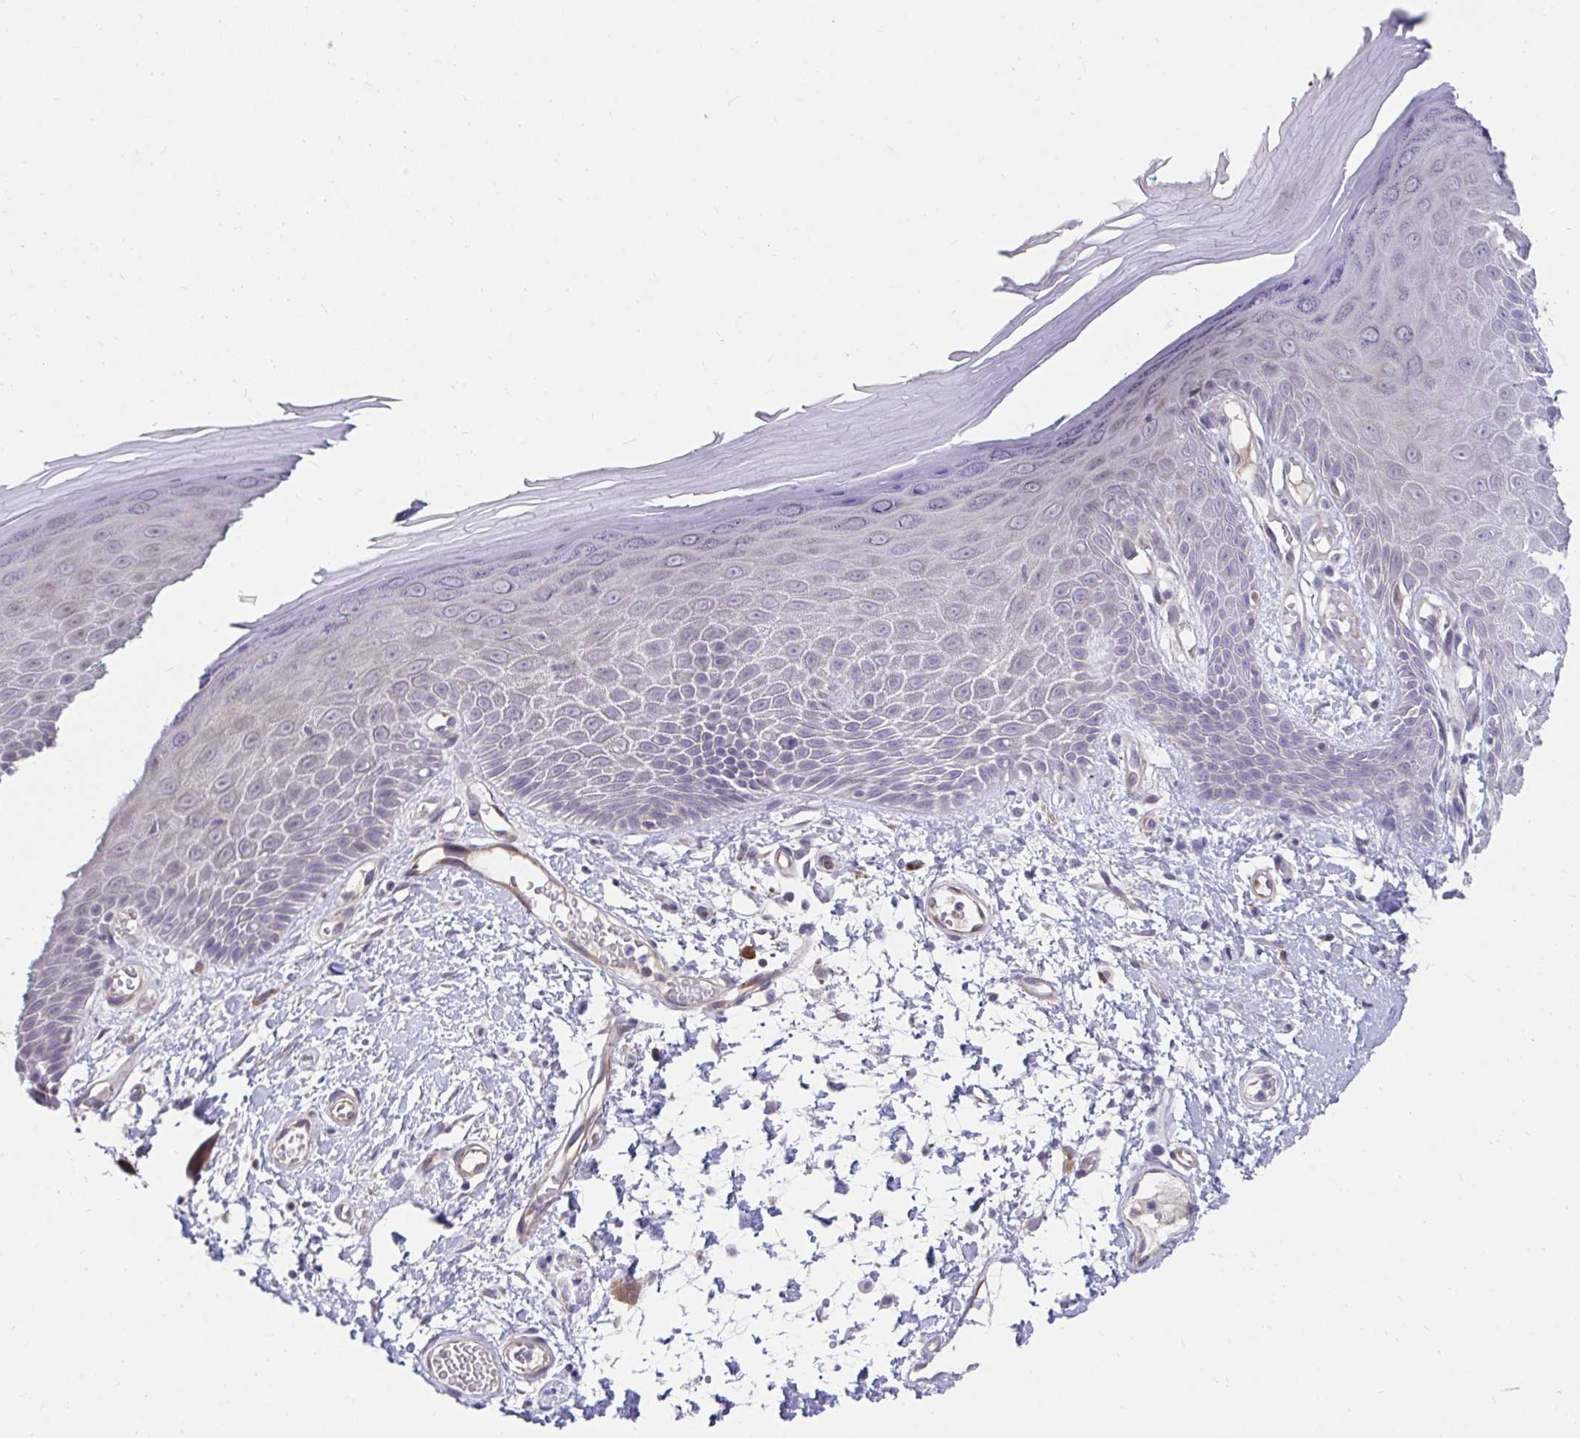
{"staining": {"intensity": "negative", "quantity": "none", "location": "none"}, "tissue": "skin", "cell_type": "Epidermal cells", "image_type": "normal", "snomed": [{"axis": "morphology", "description": "Normal tissue, NOS"}, {"axis": "topography", "description": "Anal"}, {"axis": "topography", "description": "Peripheral nerve tissue"}], "caption": "An image of human skin is negative for staining in epidermal cells.", "gene": "SLAMF7", "patient": {"sex": "male", "age": 78}}